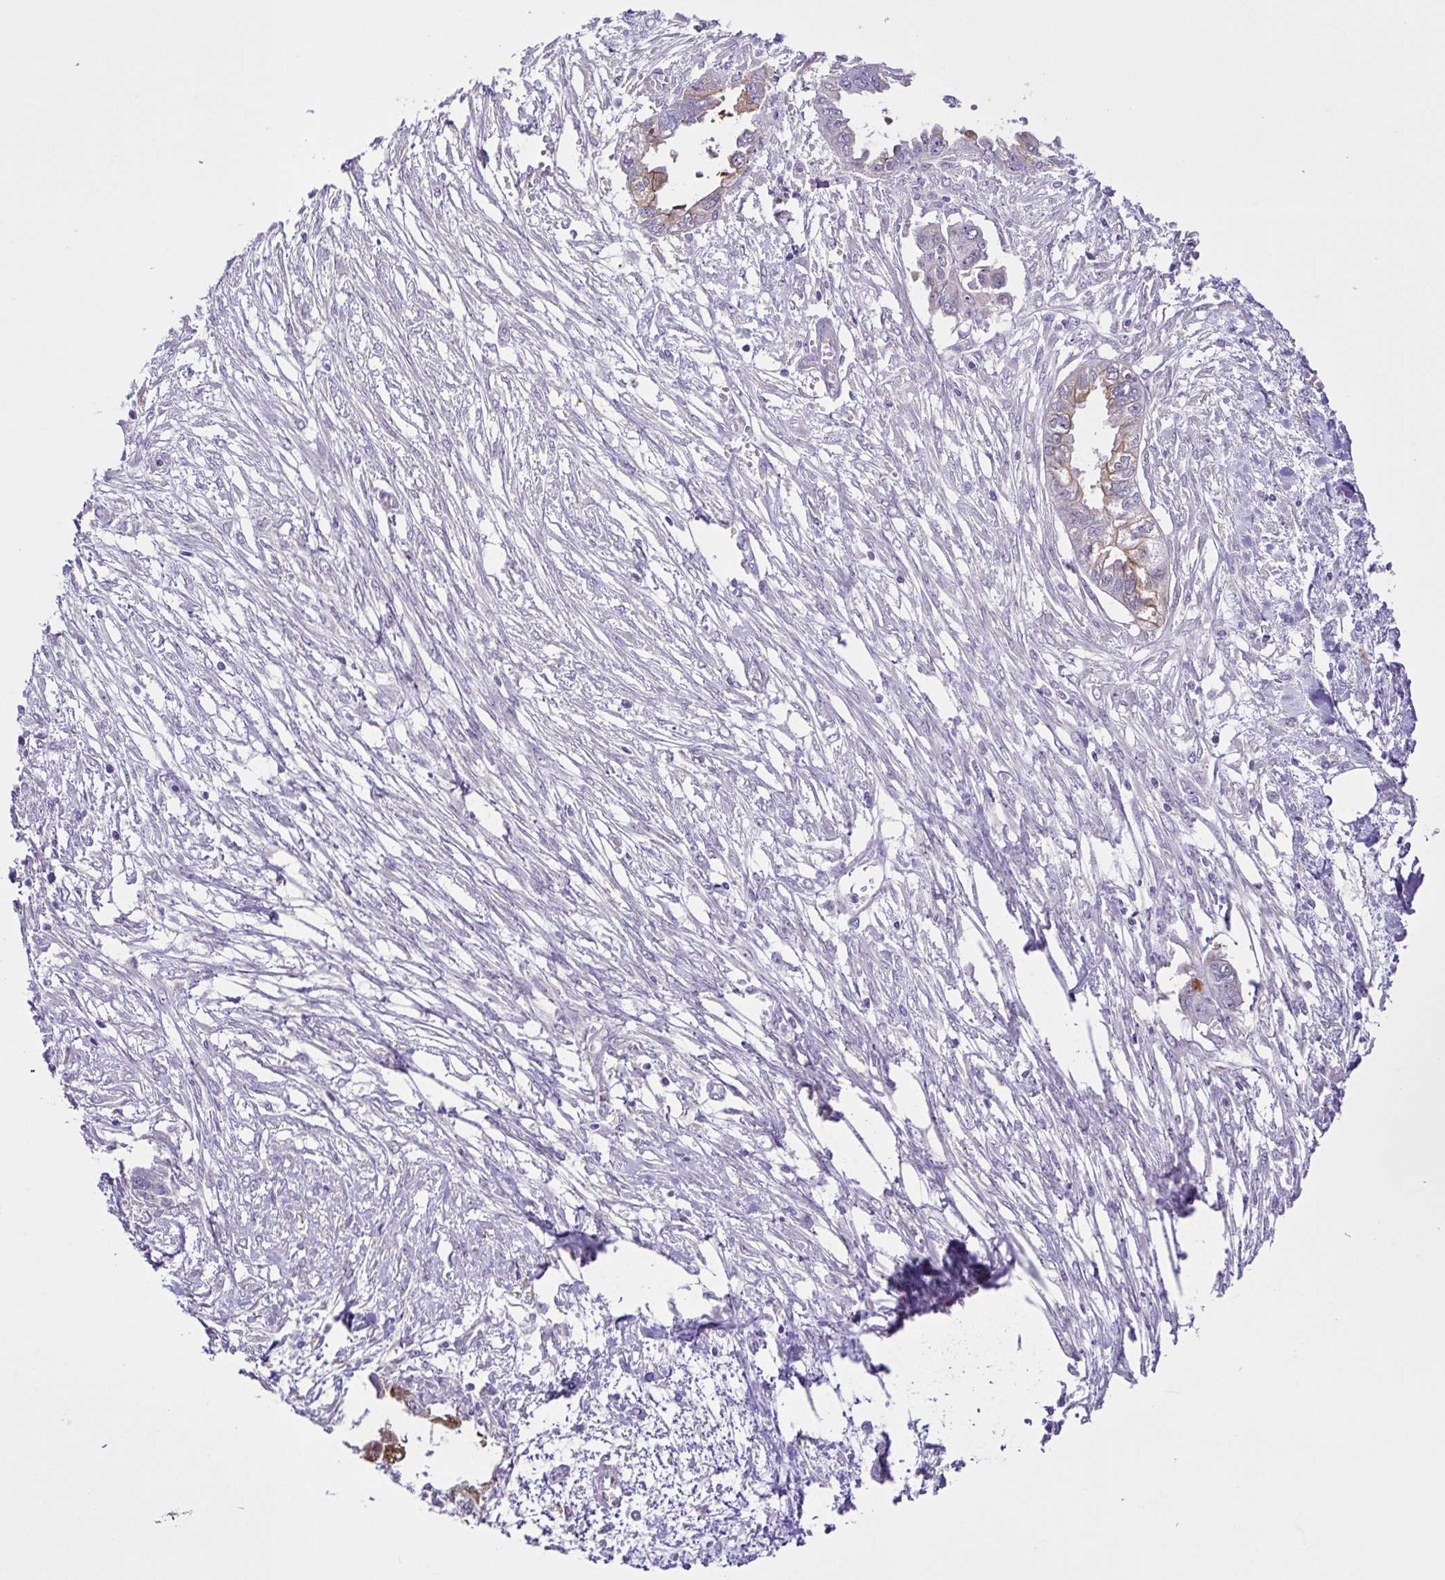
{"staining": {"intensity": "strong", "quantity": ">75%", "location": "cytoplasmic/membranous"}, "tissue": "endometrial cancer", "cell_type": "Tumor cells", "image_type": "cancer", "snomed": [{"axis": "morphology", "description": "Adenocarcinoma, NOS"}, {"axis": "morphology", "description": "Adenocarcinoma, metastatic, NOS"}, {"axis": "topography", "description": "Adipose tissue"}, {"axis": "topography", "description": "Endometrium"}], "caption": "Immunohistochemical staining of endometrial cancer displays strong cytoplasmic/membranous protein expression in approximately >75% of tumor cells.", "gene": "DCLK2", "patient": {"sex": "female", "age": 67}}